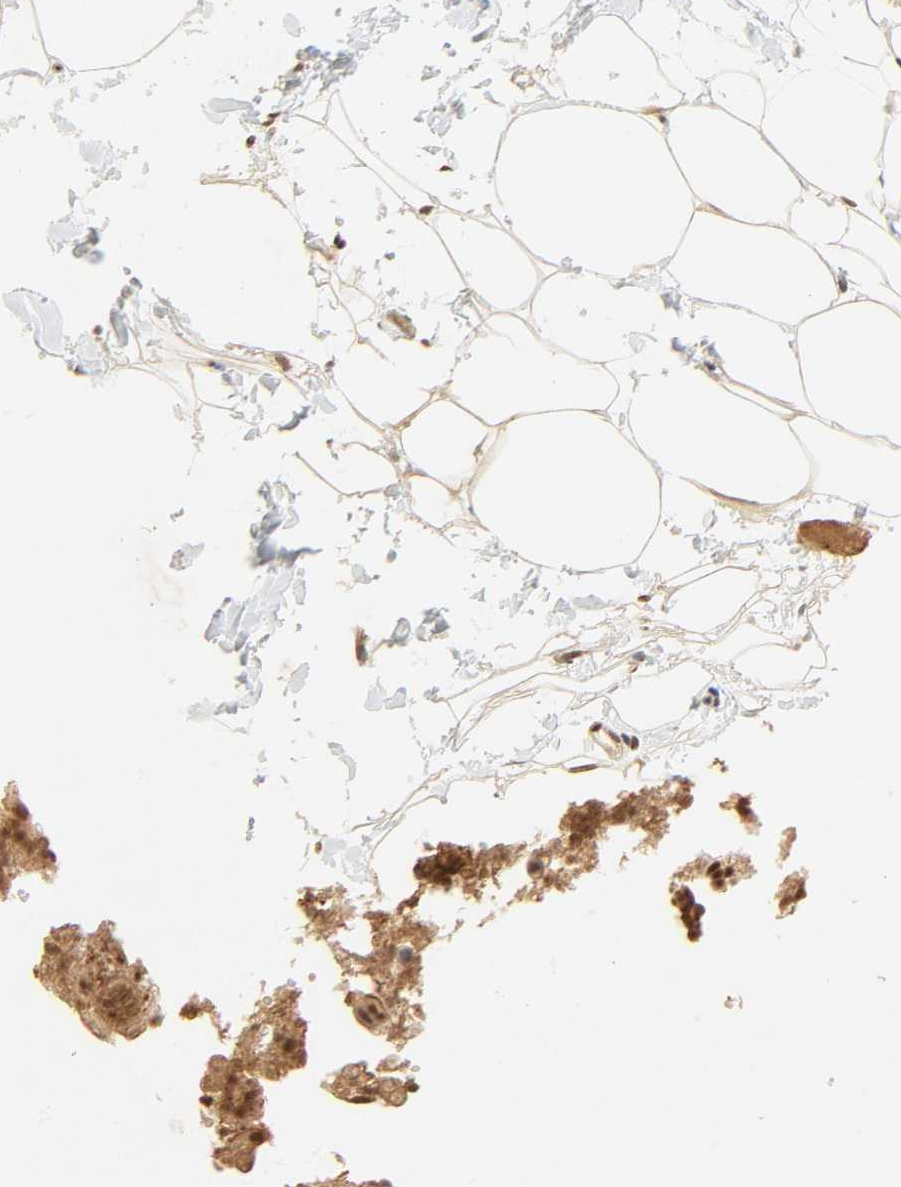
{"staining": {"intensity": "moderate", "quantity": ">75%", "location": "cytoplasmic/membranous,nuclear"}, "tissue": "gallbladder", "cell_type": "Glandular cells", "image_type": "normal", "snomed": [{"axis": "morphology", "description": "Normal tissue, NOS"}, {"axis": "topography", "description": "Gallbladder"}], "caption": "DAB (3,3'-diaminobenzidine) immunohistochemical staining of unremarkable human gallbladder reveals moderate cytoplasmic/membranous,nuclear protein positivity in approximately >75% of glandular cells. (DAB (3,3'-diaminobenzidine) = brown stain, brightfield microscopy at high magnification).", "gene": "UBC", "patient": {"sex": "female", "age": 24}}